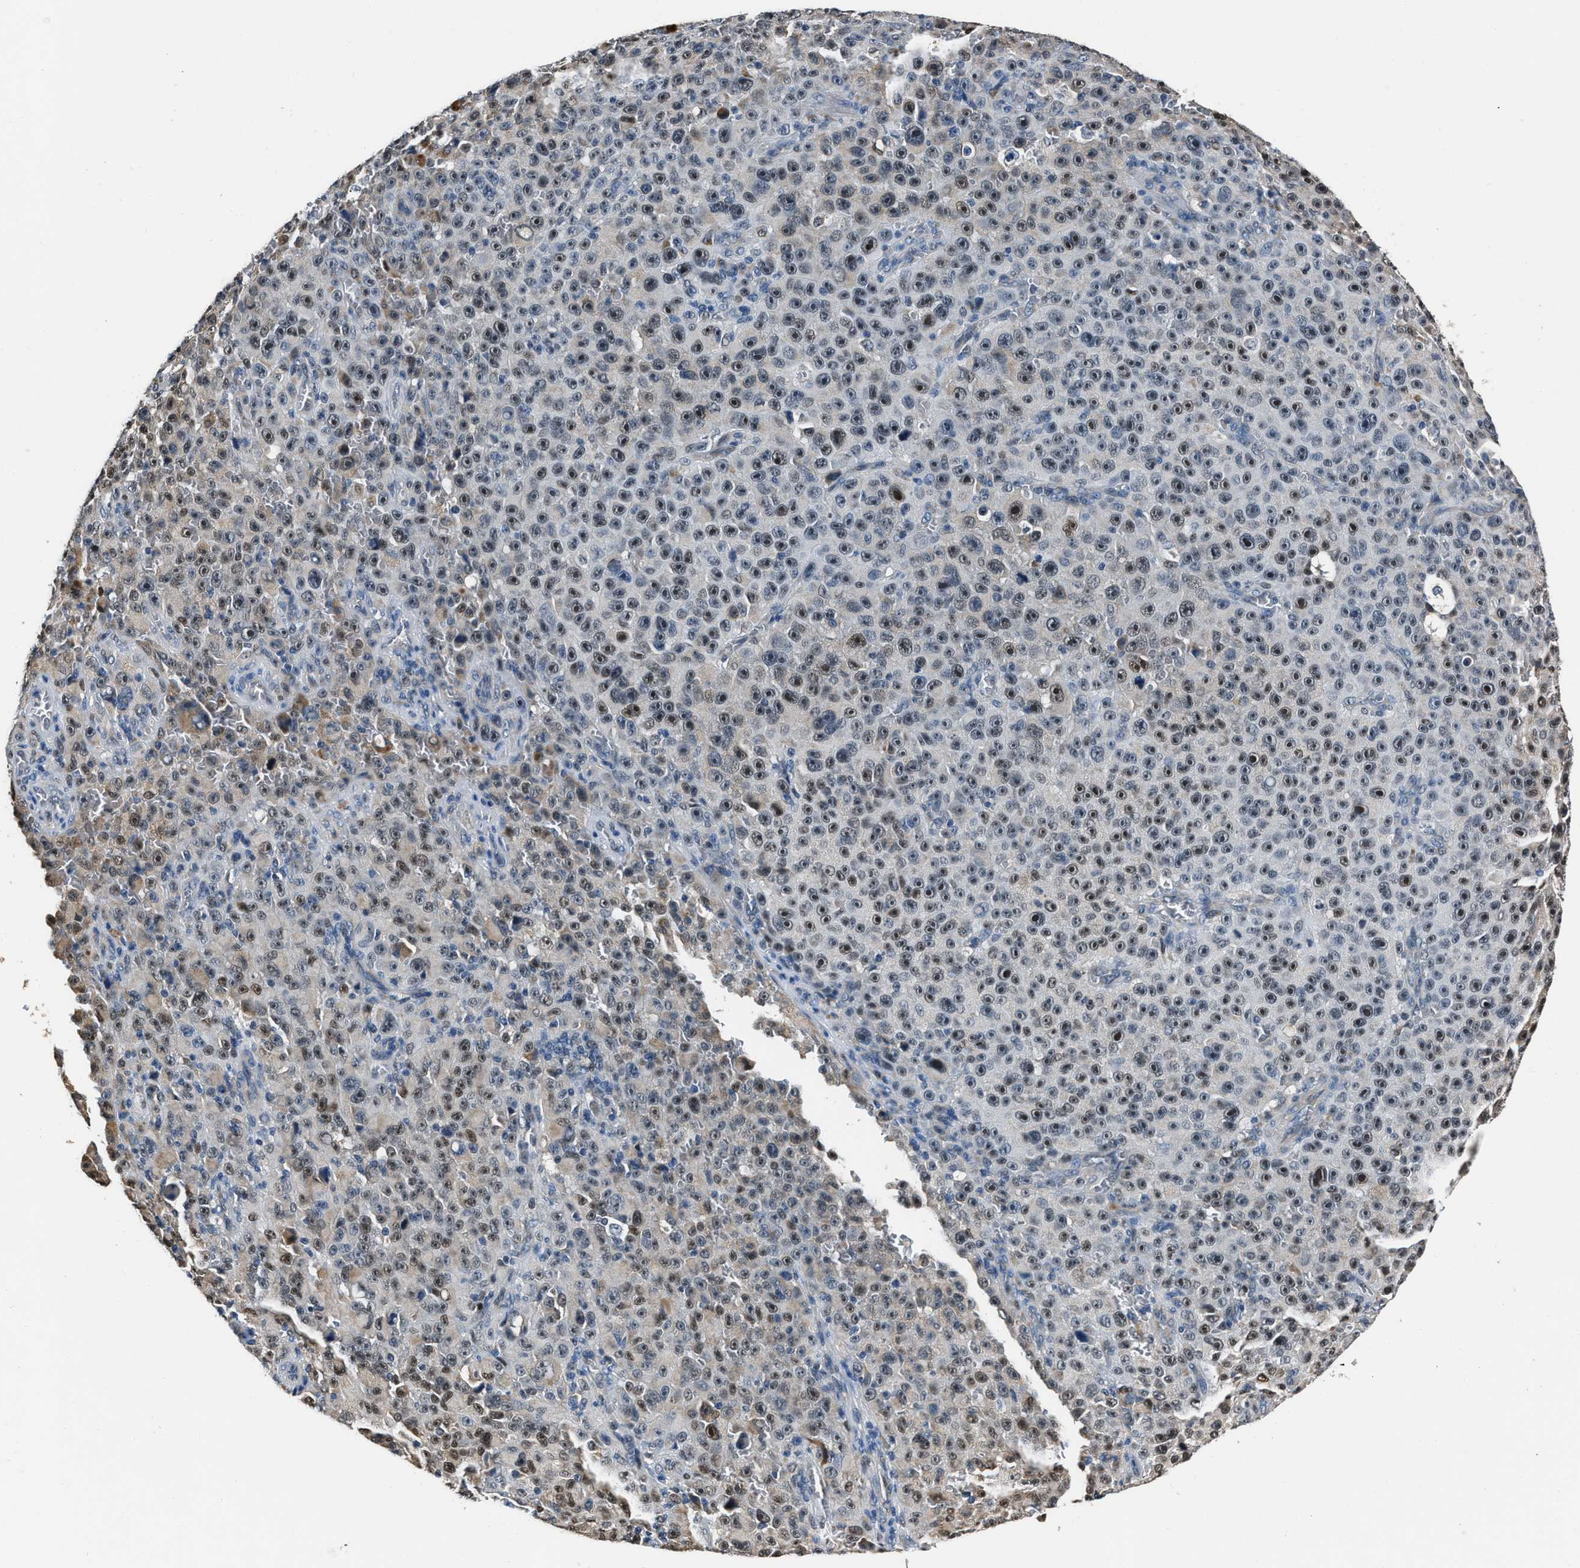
{"staining": {"intensity": "moderate", "quantity": "25%-75%", "location": "nuclear"}, "tissue": "melanoma", "cell_type": "Tumor cells", "image_type": "cancer", "snomed": [{"axis": "morphology", "description": "Malignant melanoma, NOS"}, {"axis": "topography", "description": "Skin"}], "caption": "Moderate nuclear protein staining is present in approximately 25%-75% of tumor cells in melanoma.", "gene": "NSUN5", "patient": {"sex": "female", "age": 82}}